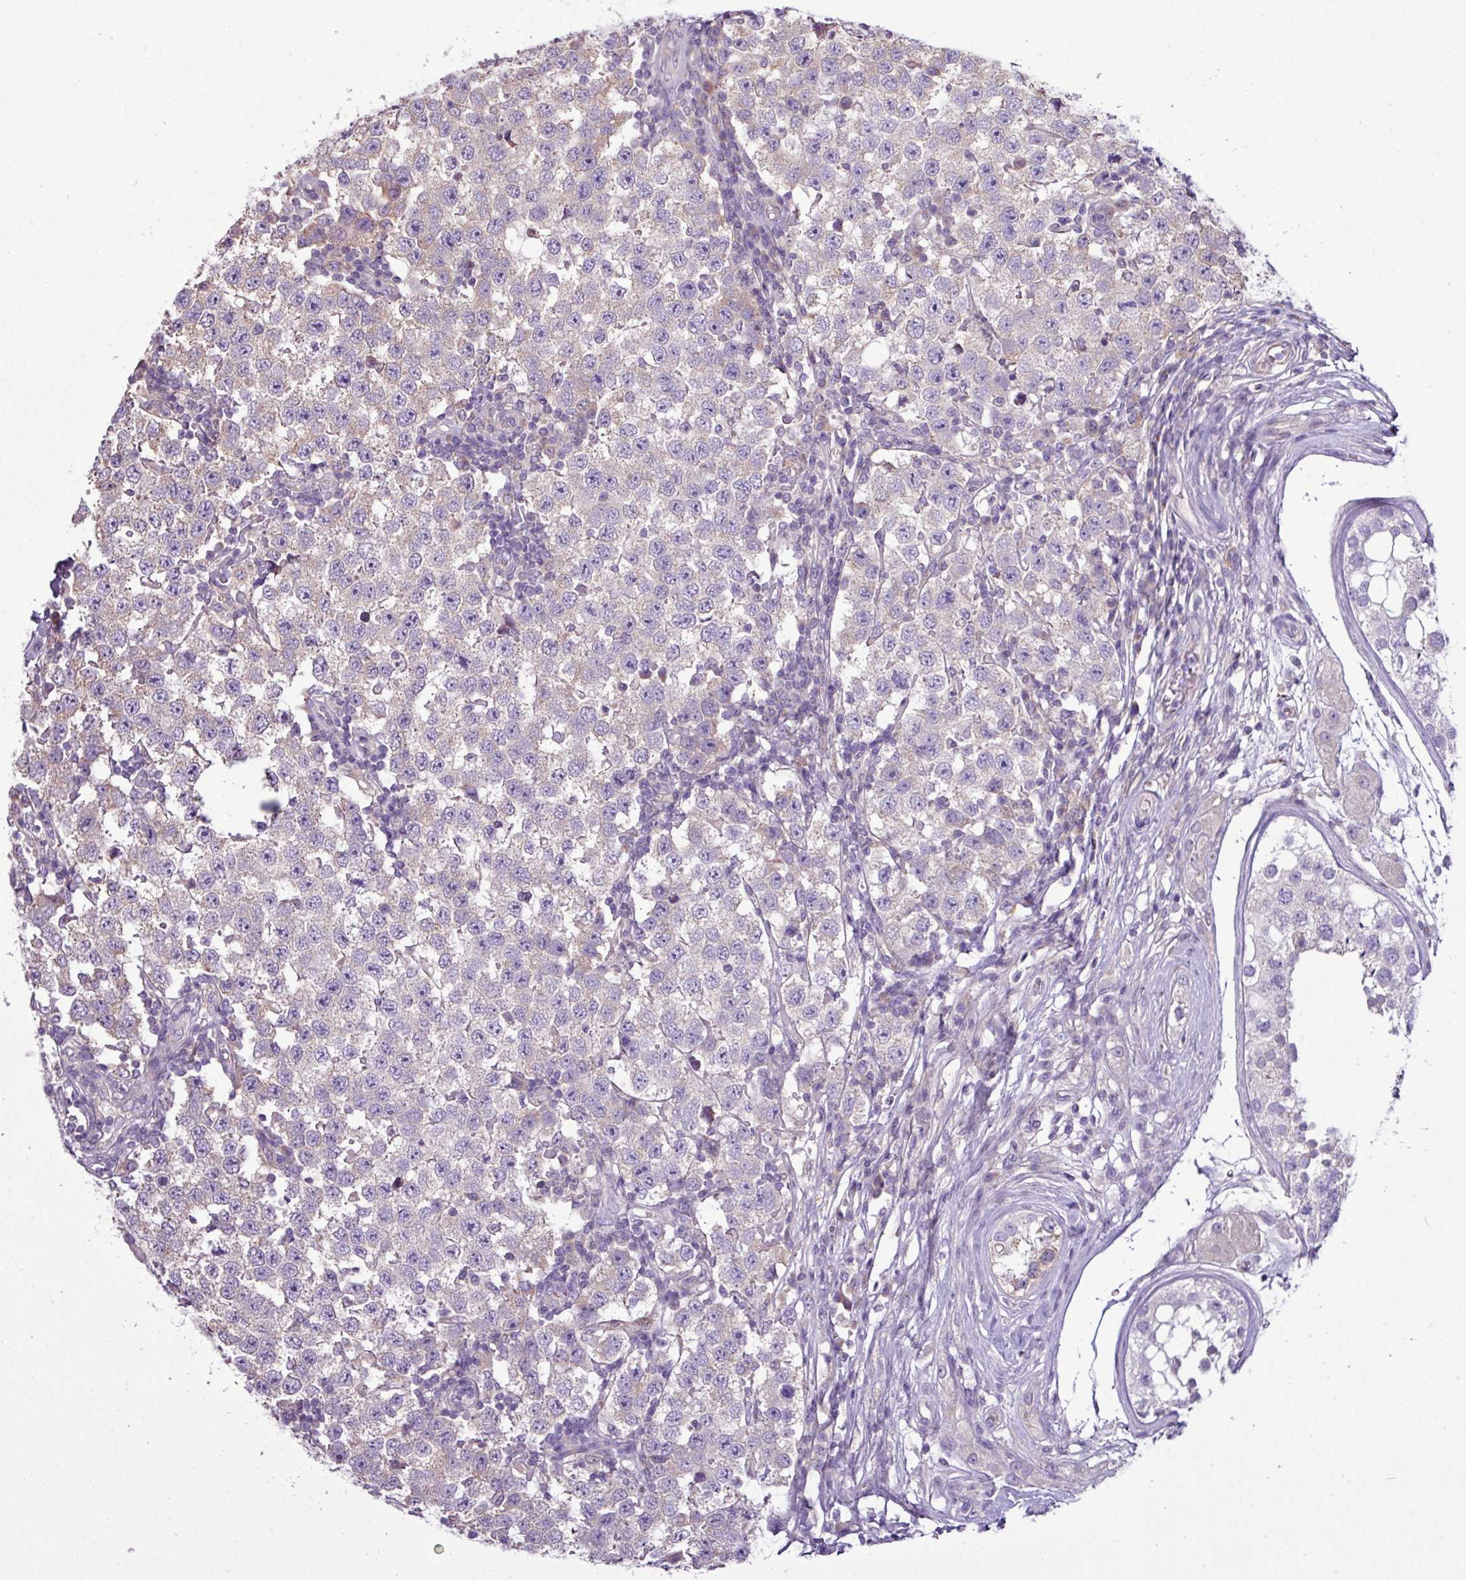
{"staining": {"intensity": "weak", "quantity": "<25%", "location": "cytoplasmic/membranous"}, "tissue": "testis cancer", "cell_type": "Tumor cells", "image_type": "cancer", "snomed": [{"axis": "morphology", "description": "Seminoma, NOS"}, {"axis": "topography", "description": "Testis"}], "caption": "The photomicrograph displays no significant expression in tumor cells of testis cancer (seminoma). (DAB IHC with hematoxylin counter stain).", "gene": "AGAP5", "patient": {"sex": "male", "age": 34}}